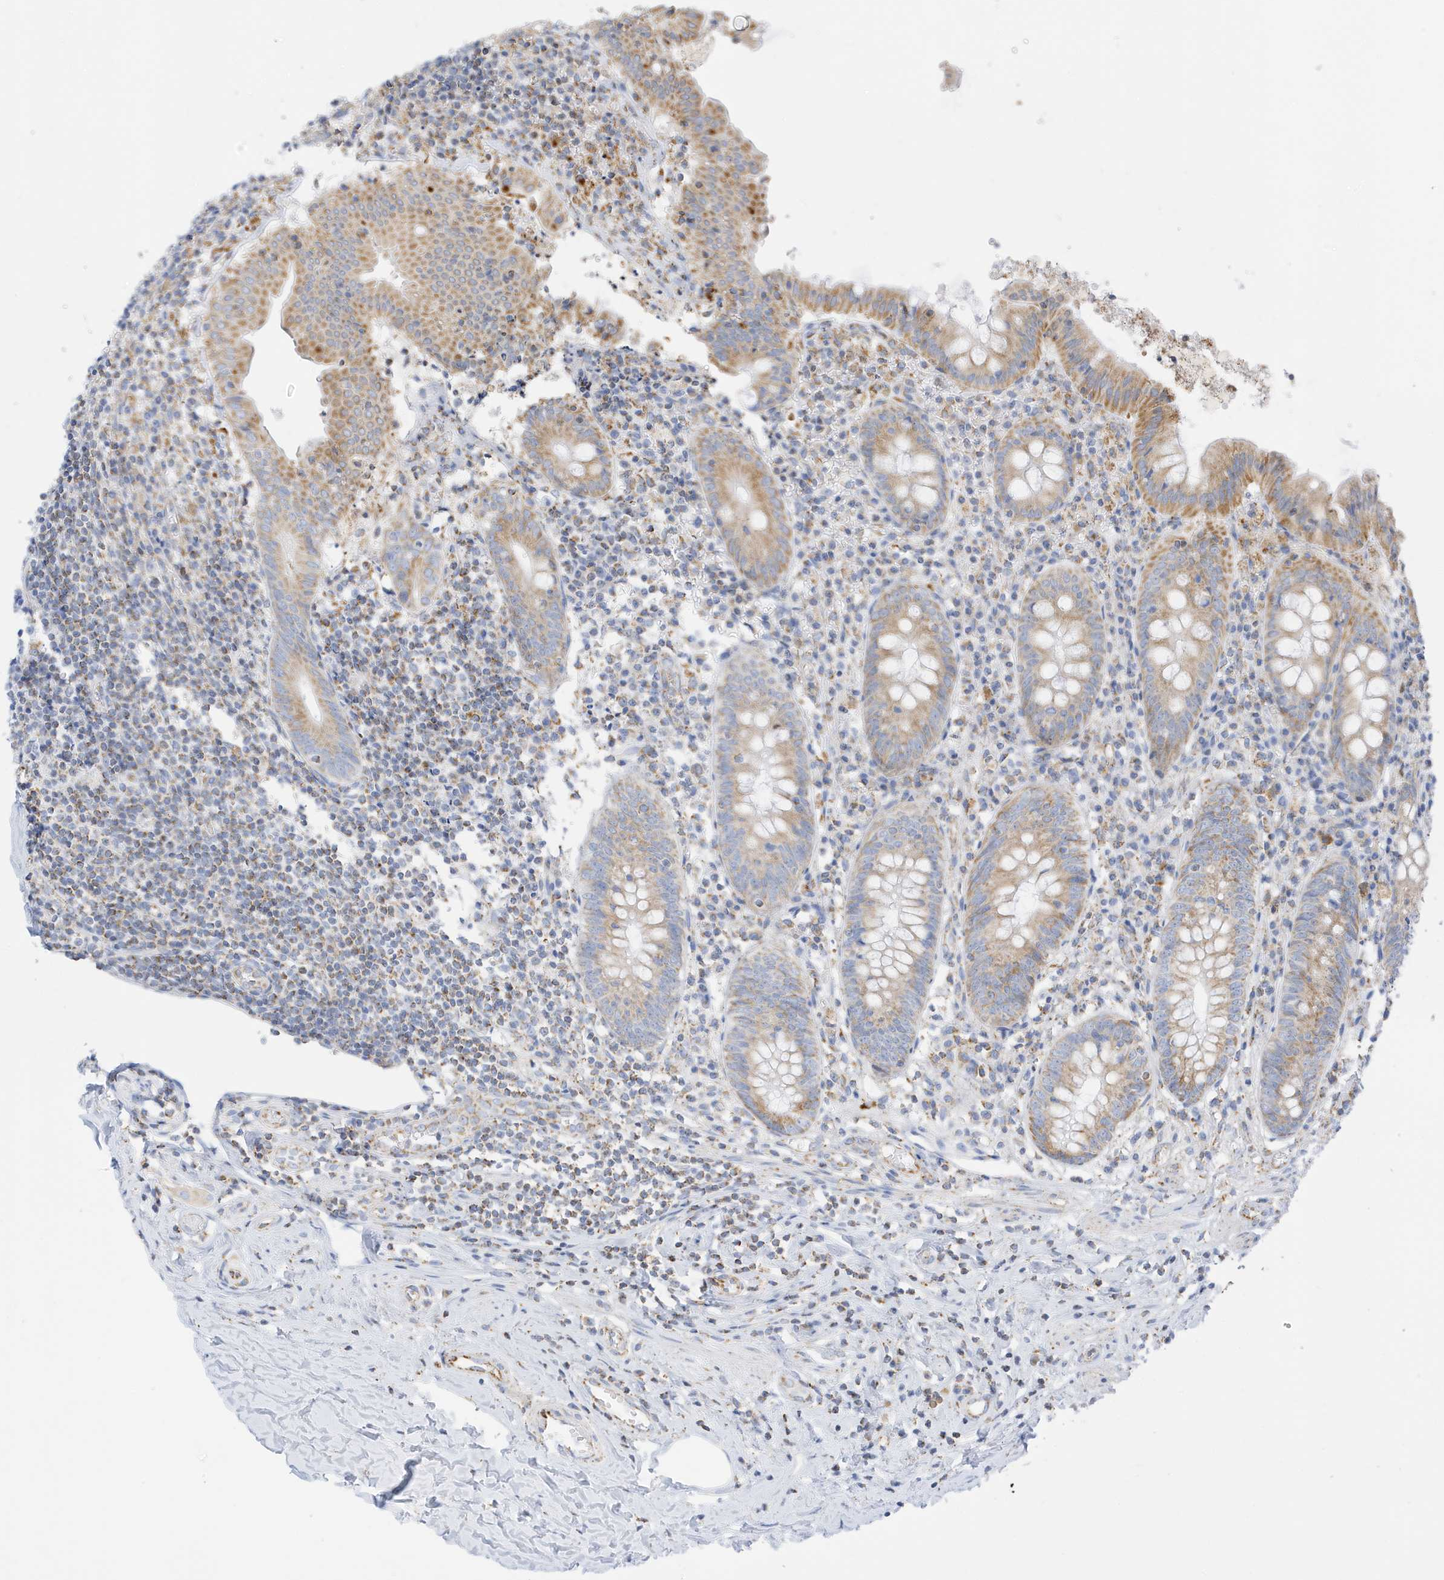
{"staining": {"intensity": "moderate", "quantity": "25%-75%", "location": "cytoplasmic/membranous"}, "tissue": "appendix", "cell_type": "Glandular cells", "image_type": "normal", "snomed": [{"axis": "morphology", "description": "Normal tissue, NOS"}, {"axis": "topography", "description": "Appendix"}], "caption": "About 25%-75% of glandular cells in benign appendix reveal moderate cytoplasmic/membranous protein positivity as visualized by brown immunohistochemical staining.", "gene": "CAPN13", "patient": {"sex": "female", "age": 54}}